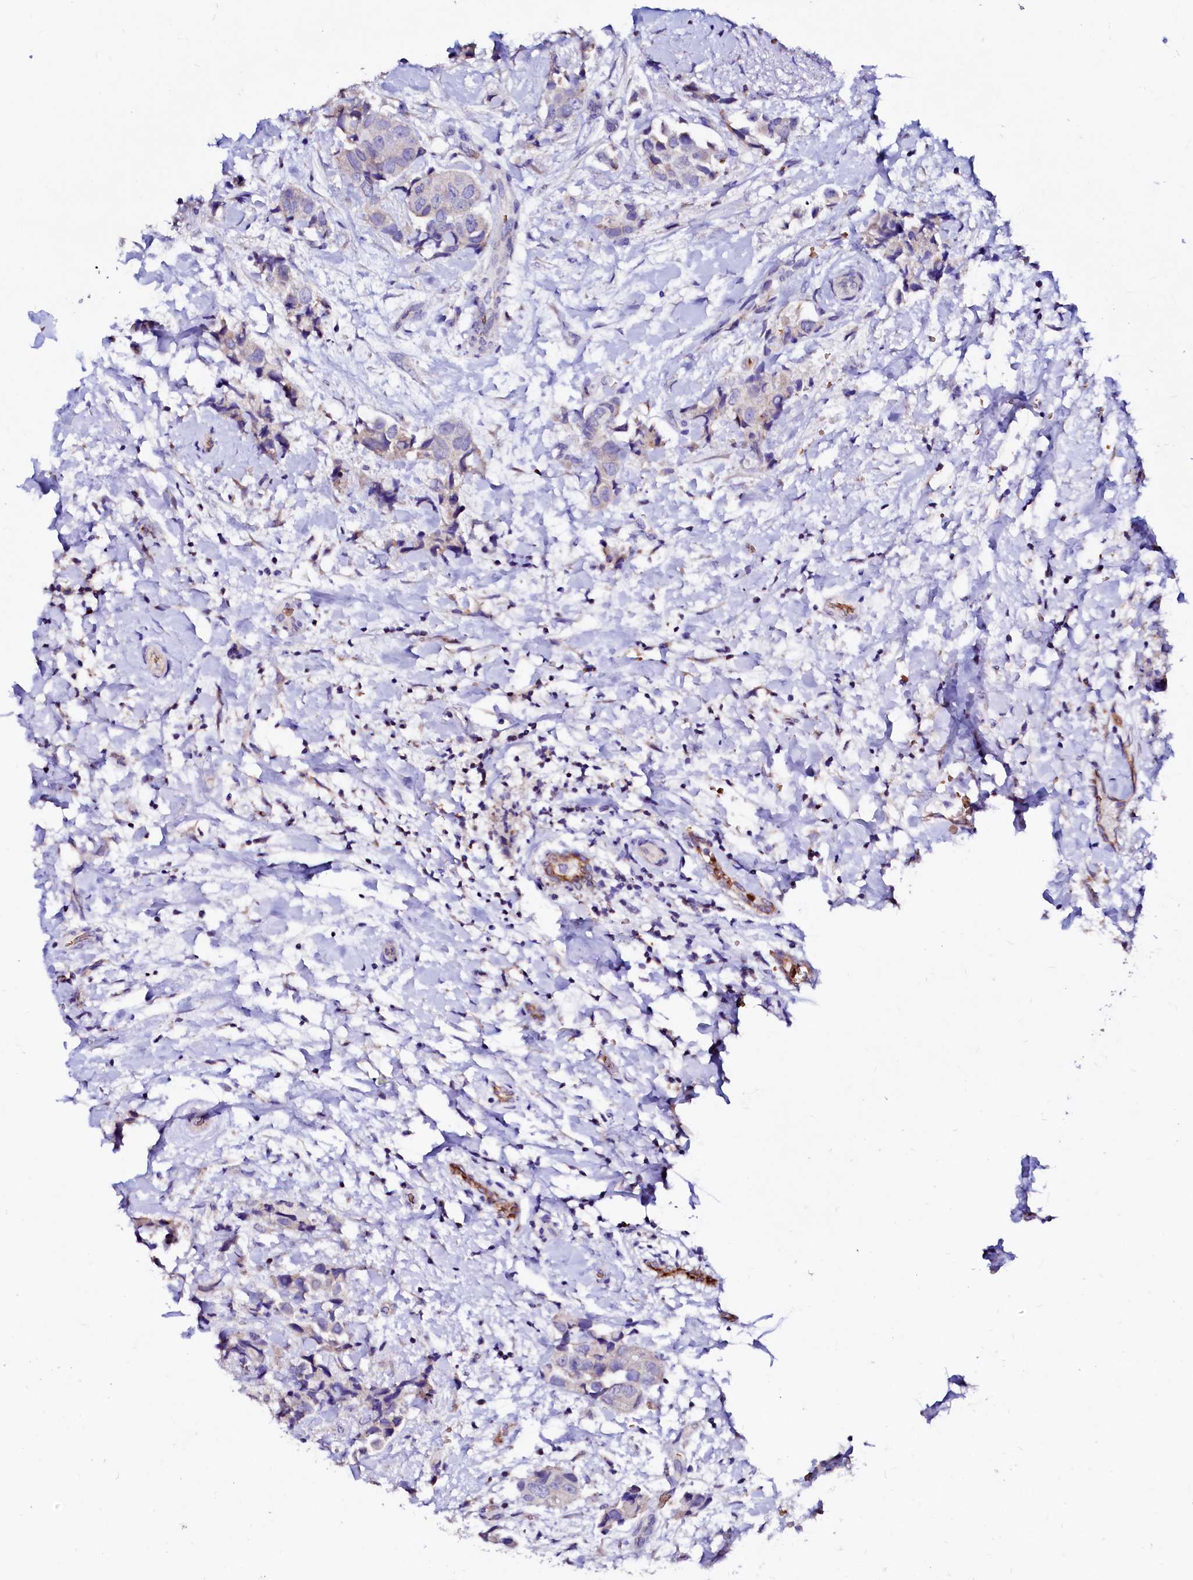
{"staining": {"intensity": "negative", "quantity": "none", "location": "none"}, "tissue": "breast cancer", "cell_type": "Tumor cells", "image_type": "cancer", "snomed": [{"axis": "morphology", "description": "Normal tissue, NOS"}, {"axis": "morphology", "description": "Duct carcinoma"}, {"axis": "topography", "description": "Breast"}], "caption": "DAB (3,3'-diaminobenzidine) immunohistochemical staining of human breast cancer displays no significant staining in tumor cells.", "gene": "RAB27A", "patient": {"sex": "female", "age": 62}}